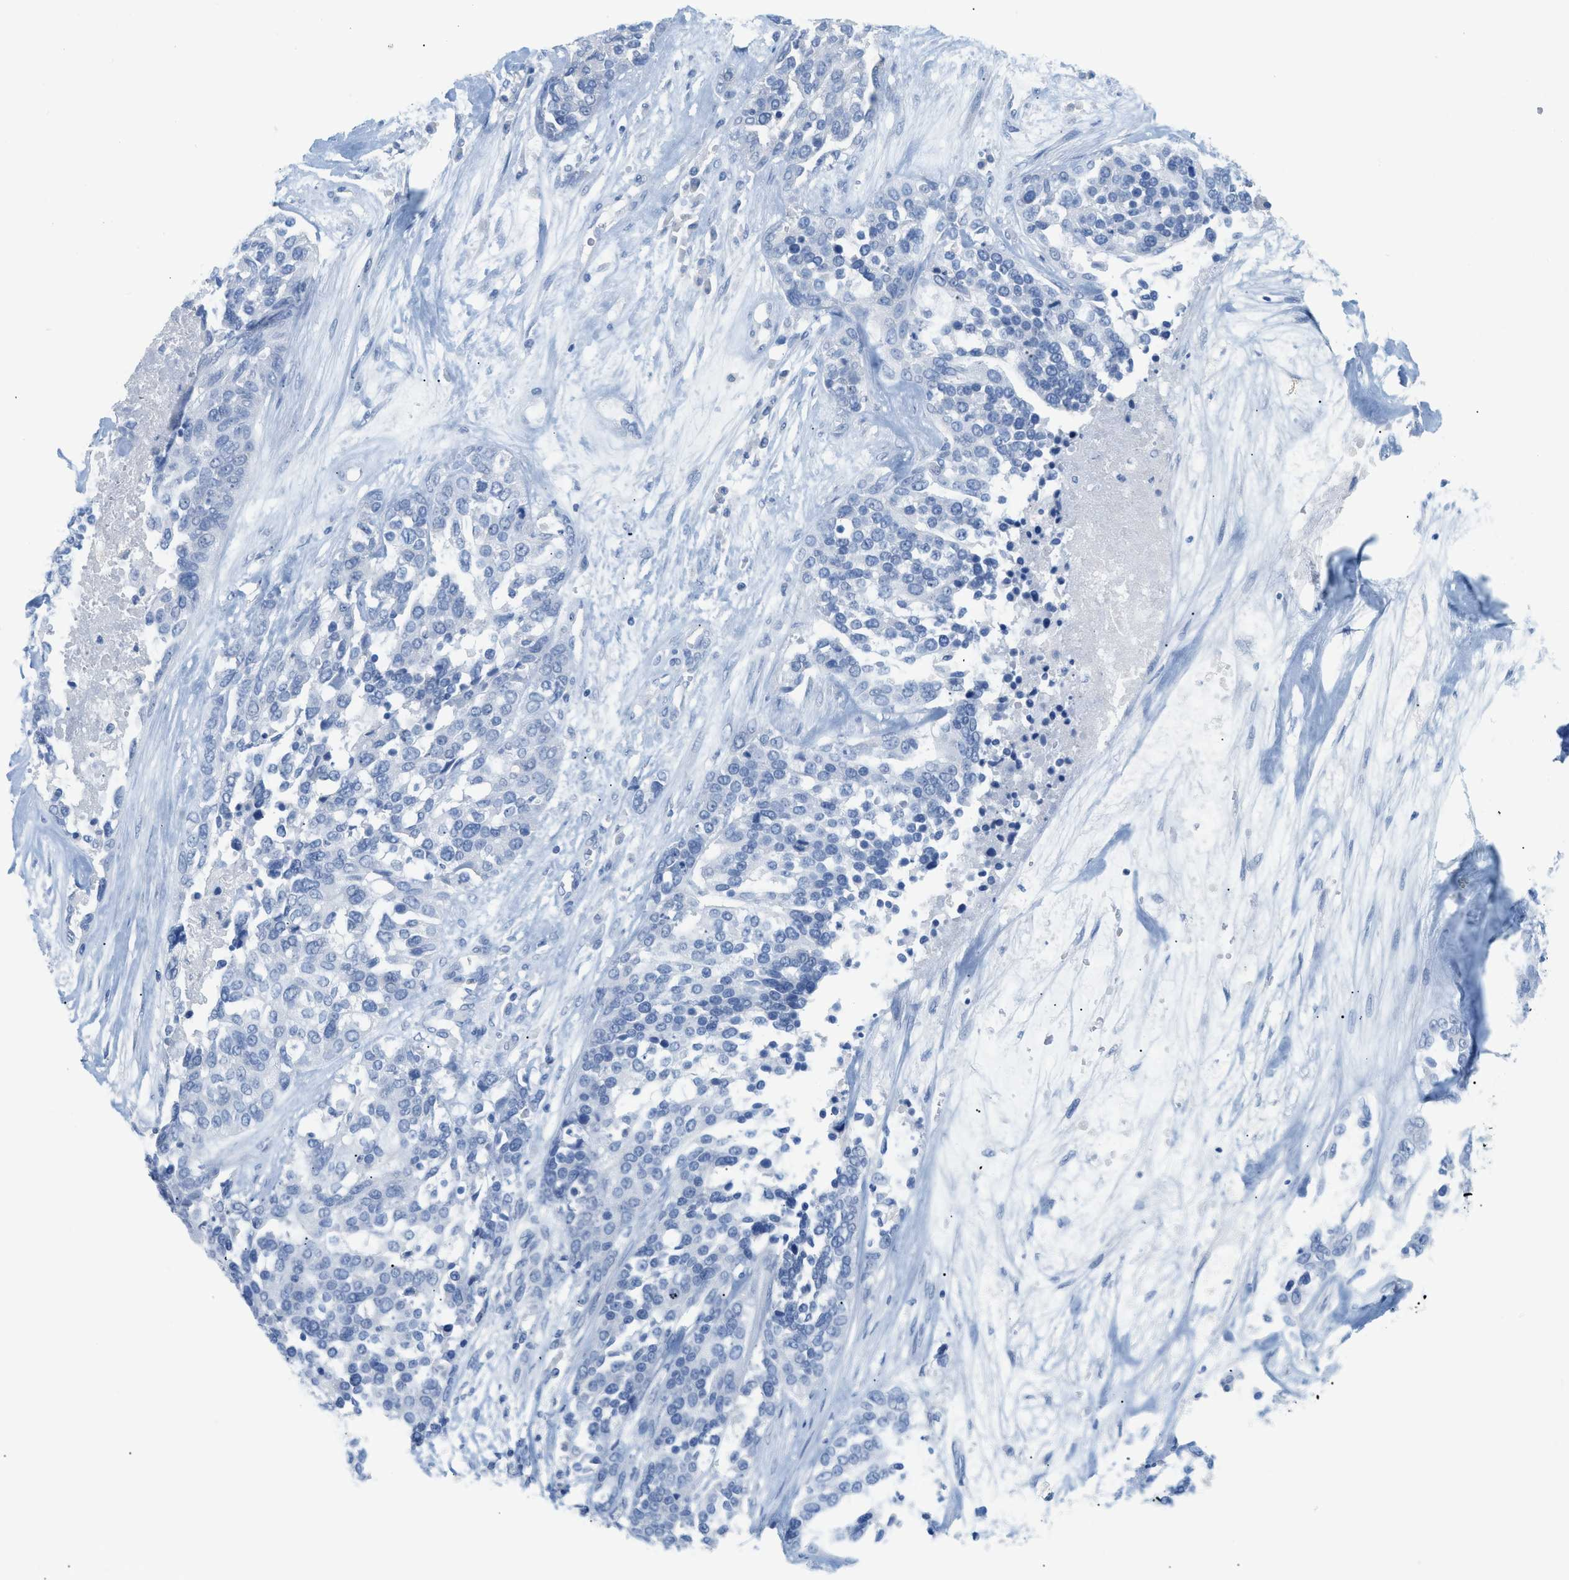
{"staining": {"intensity": "negative", "quantity": "none", "location": "none"}, "tissue": "ovarian cancer", "cell_type": "Tumor cells", "image_type": "cancer", "snomed": [{"axis": "morphology", "description": "Cystadenocarcinoma, serous, NOS"}, {"axis": "topography", "description": "Ovary"}], "caption": "Immunohistochemistry (IHC) of ovarian cancer (serous cystadenocarcinoma) reveals no positivity in tumor cells.", "gene": "PAPPA", "patient": {"sex": "female", "age": 44}}